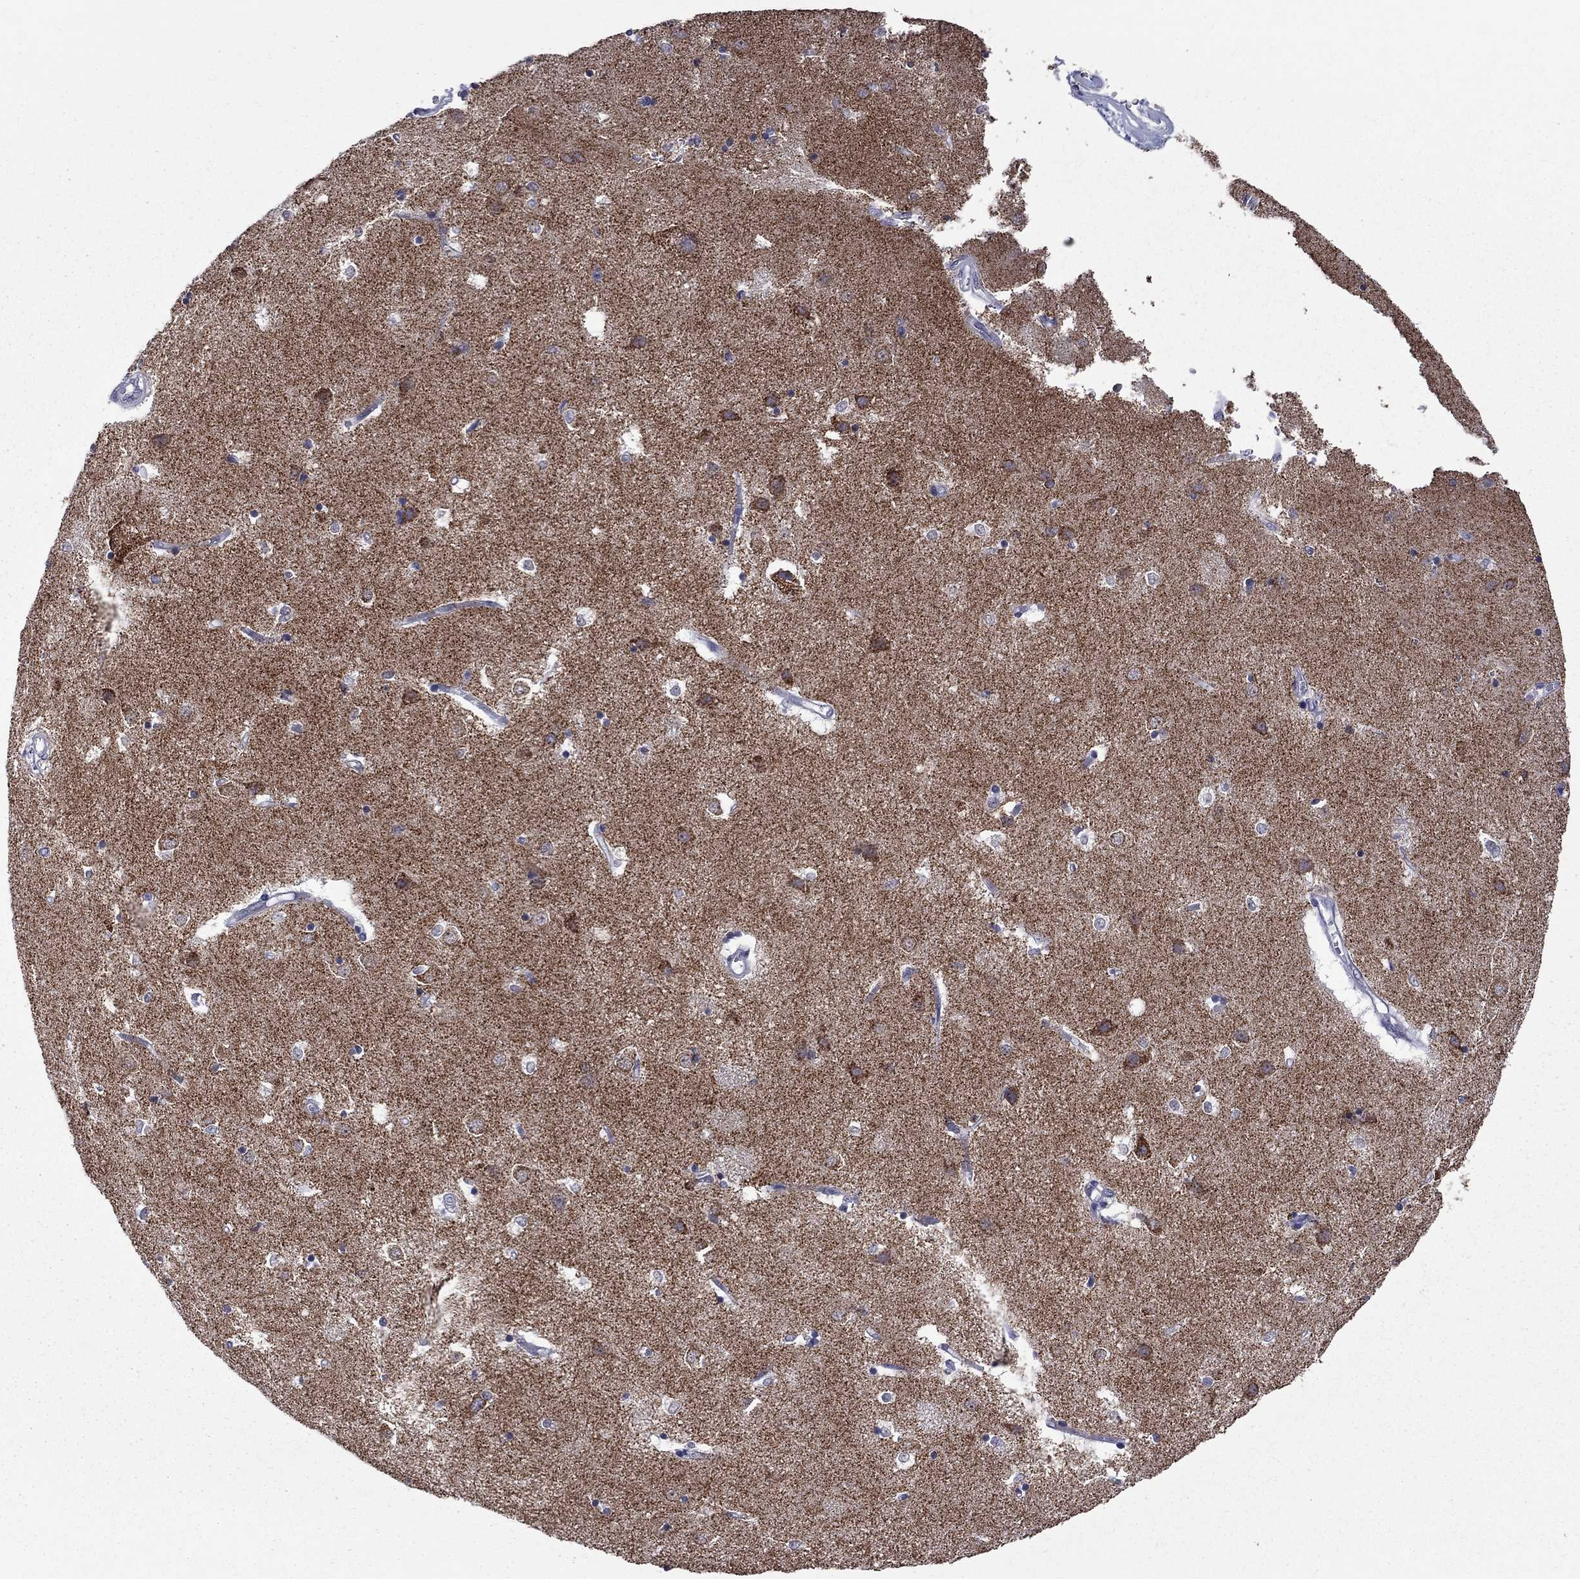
{"staining": {"intensity": "negative", "quantity": "none", "location": "none"}, "tissue": "caudate", "cell_type": "Glial cells", "image_type": "normal", "snomed": [{"axis": "morphology", "description": "Normal tissue, NOS"}, {"axis": "topography", "description": "Lateral ventricle wall"}], "caption": "Benign caudate was stained to show a protein in brown. There is no significant positivity in glial cells. (Stains: DAB immunohistochemistry (IHC) with hematoxylin counter stain, Microscopy: brightfield microscopy at high magnification).", "gene": "SHOC2", "patient": {"sex": "male", "age": 54}}